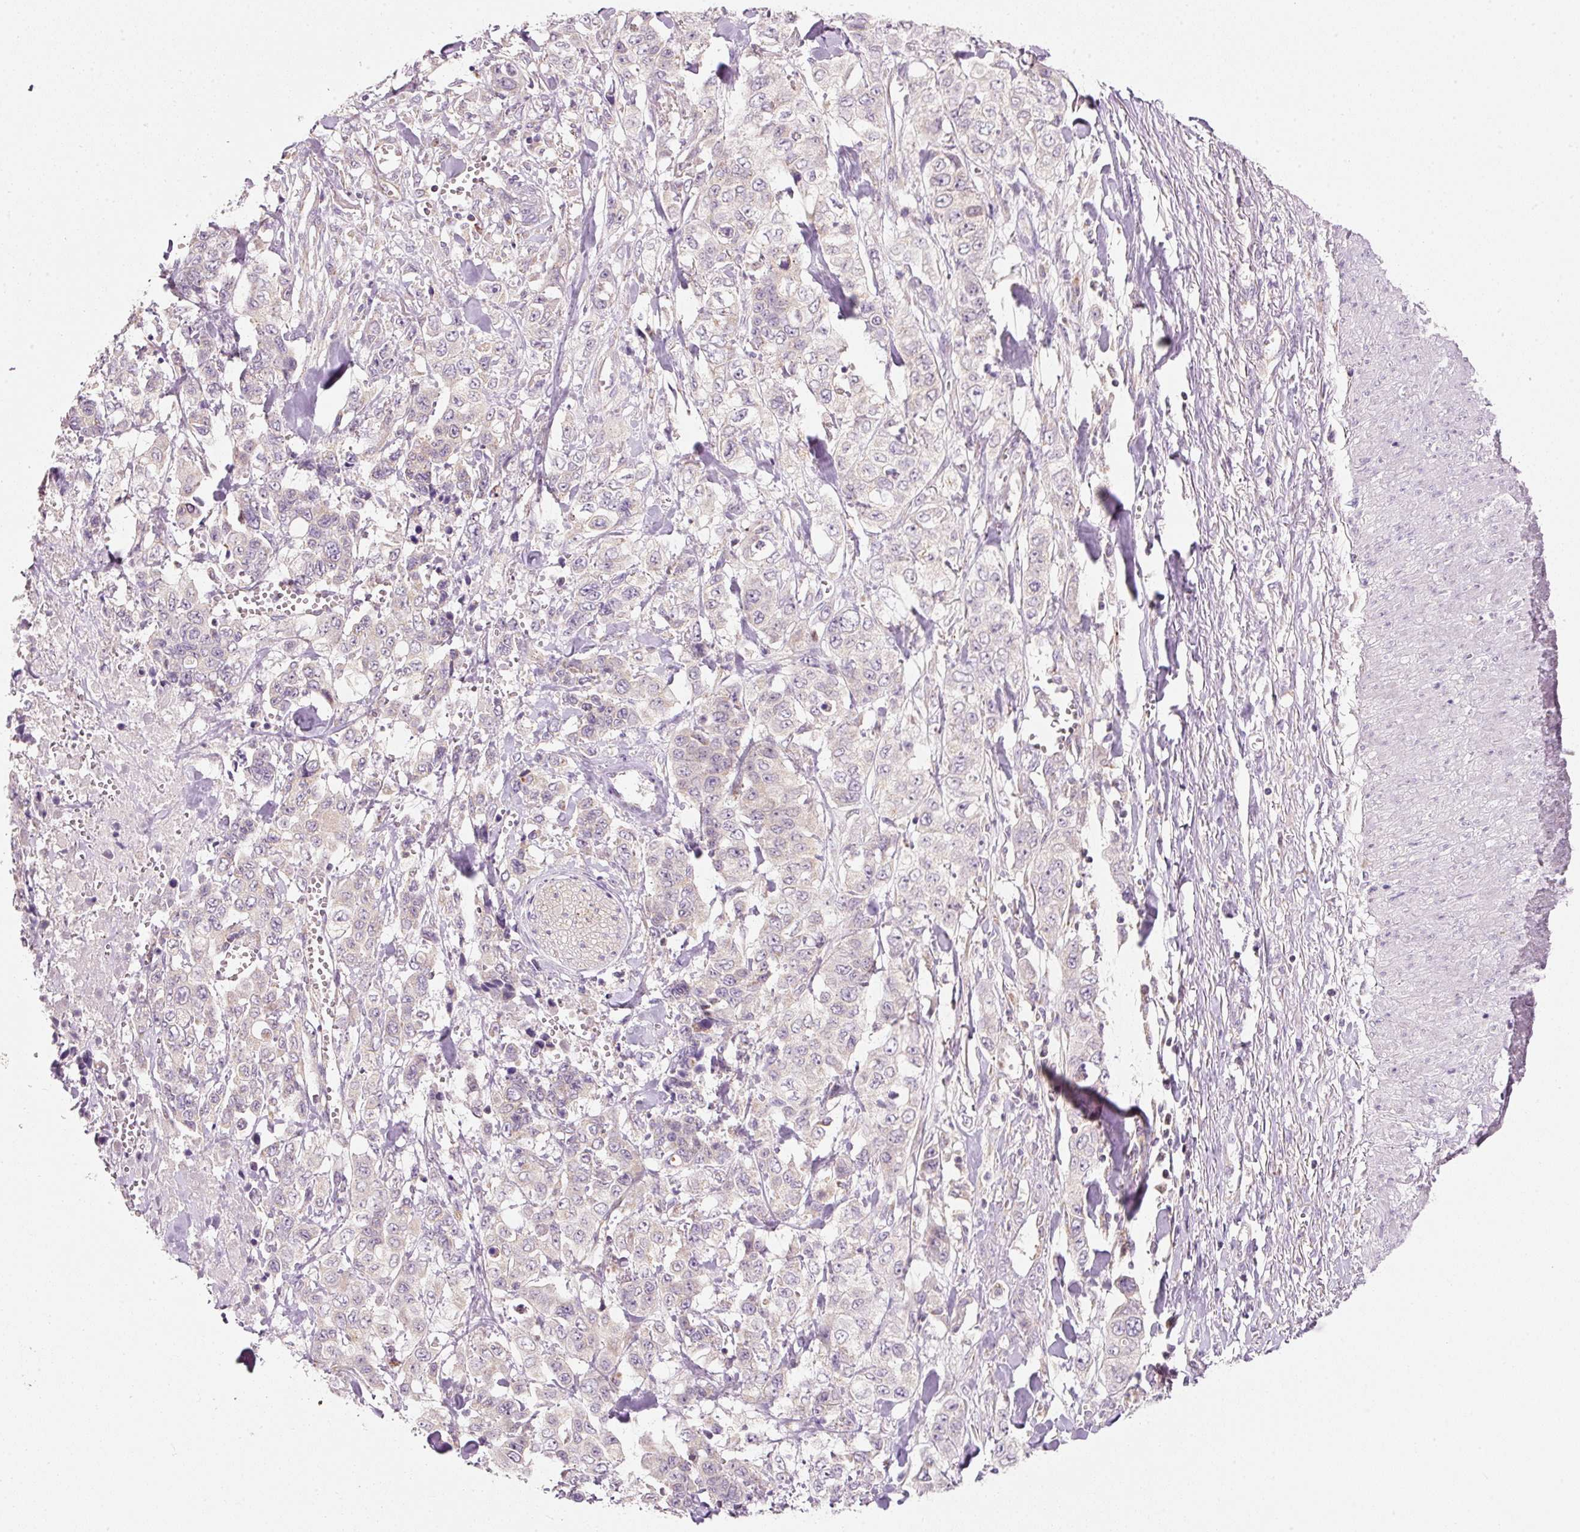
{"staining": {"intensity": "negative", "quantity": "none", "location": "none"}, "tissue": "stomach cancer", "cell_type": "Tumor cells", "image_type": "cancer", "snomed": [{"axis": "morphology", "description": "Adenocarcinoma, NOS"}, {"axis": "topography", "description": "Stomach, upper"}], "caption": "High power microscopy micrograph of an immunohistochemistry micrograph of adenocarcinoma (stomach), revealing no significant expression in tumor cells.", "gene": "FAM78B", "patient": {"sex": "male", "age": 62}}